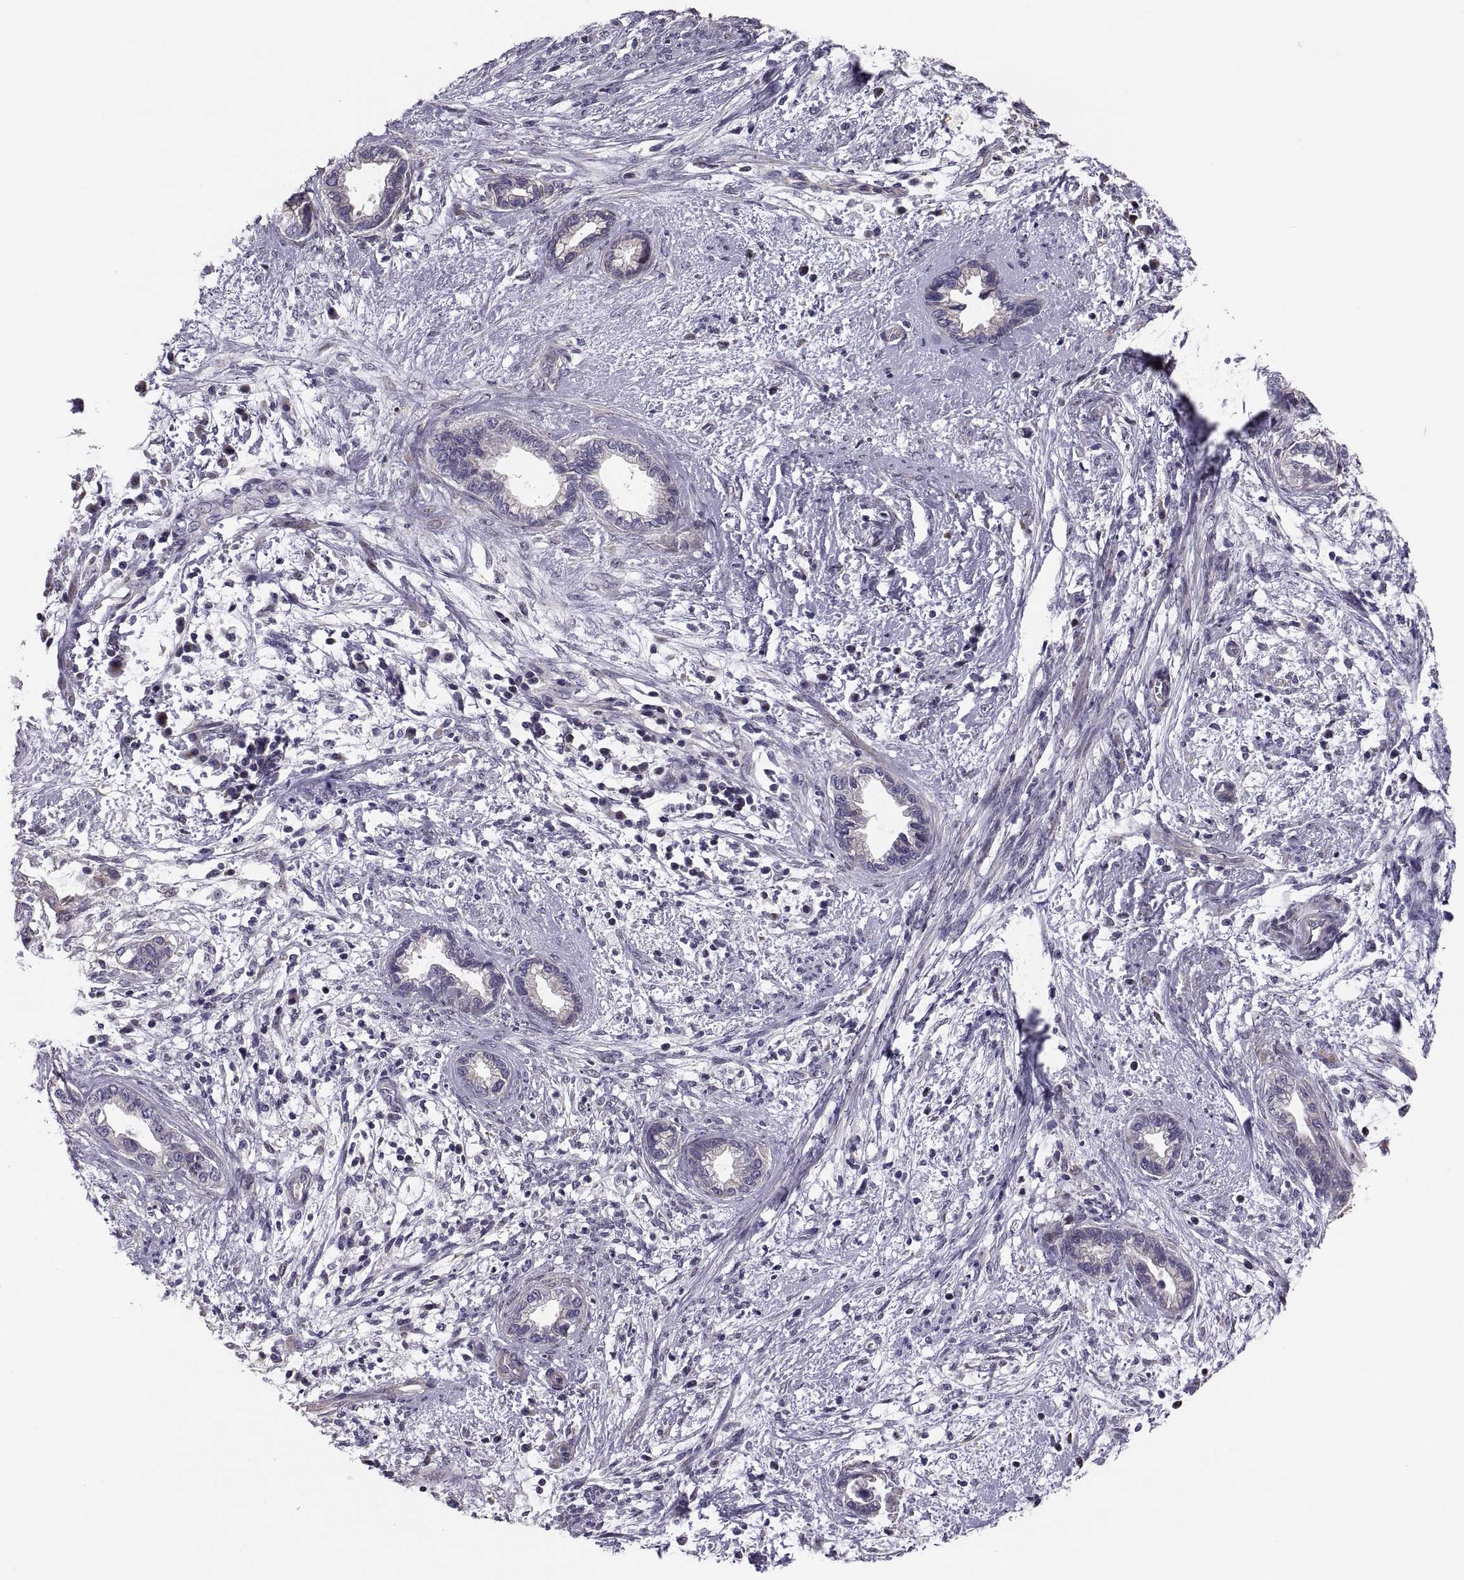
{"staining": {"intensity": "negative", "quantity": "none", "location": "none"}, "tissue": "cervical cancer", "cell_type": "Tumor cells", "image_type": "cancer", "snomed": [{"axis": "morphology", "description": "Adenocarcinoma, NOS"}, {"axis": "topography", "description": "Cervix"}], "caption": "An immunohistochemistry image of cervical adenocarcinoma is shown. There is no staining in tumor cells of cervical adenocarcinoma.", "gene": "ANO1", "patient": {"sex": "female", "age": 62}}